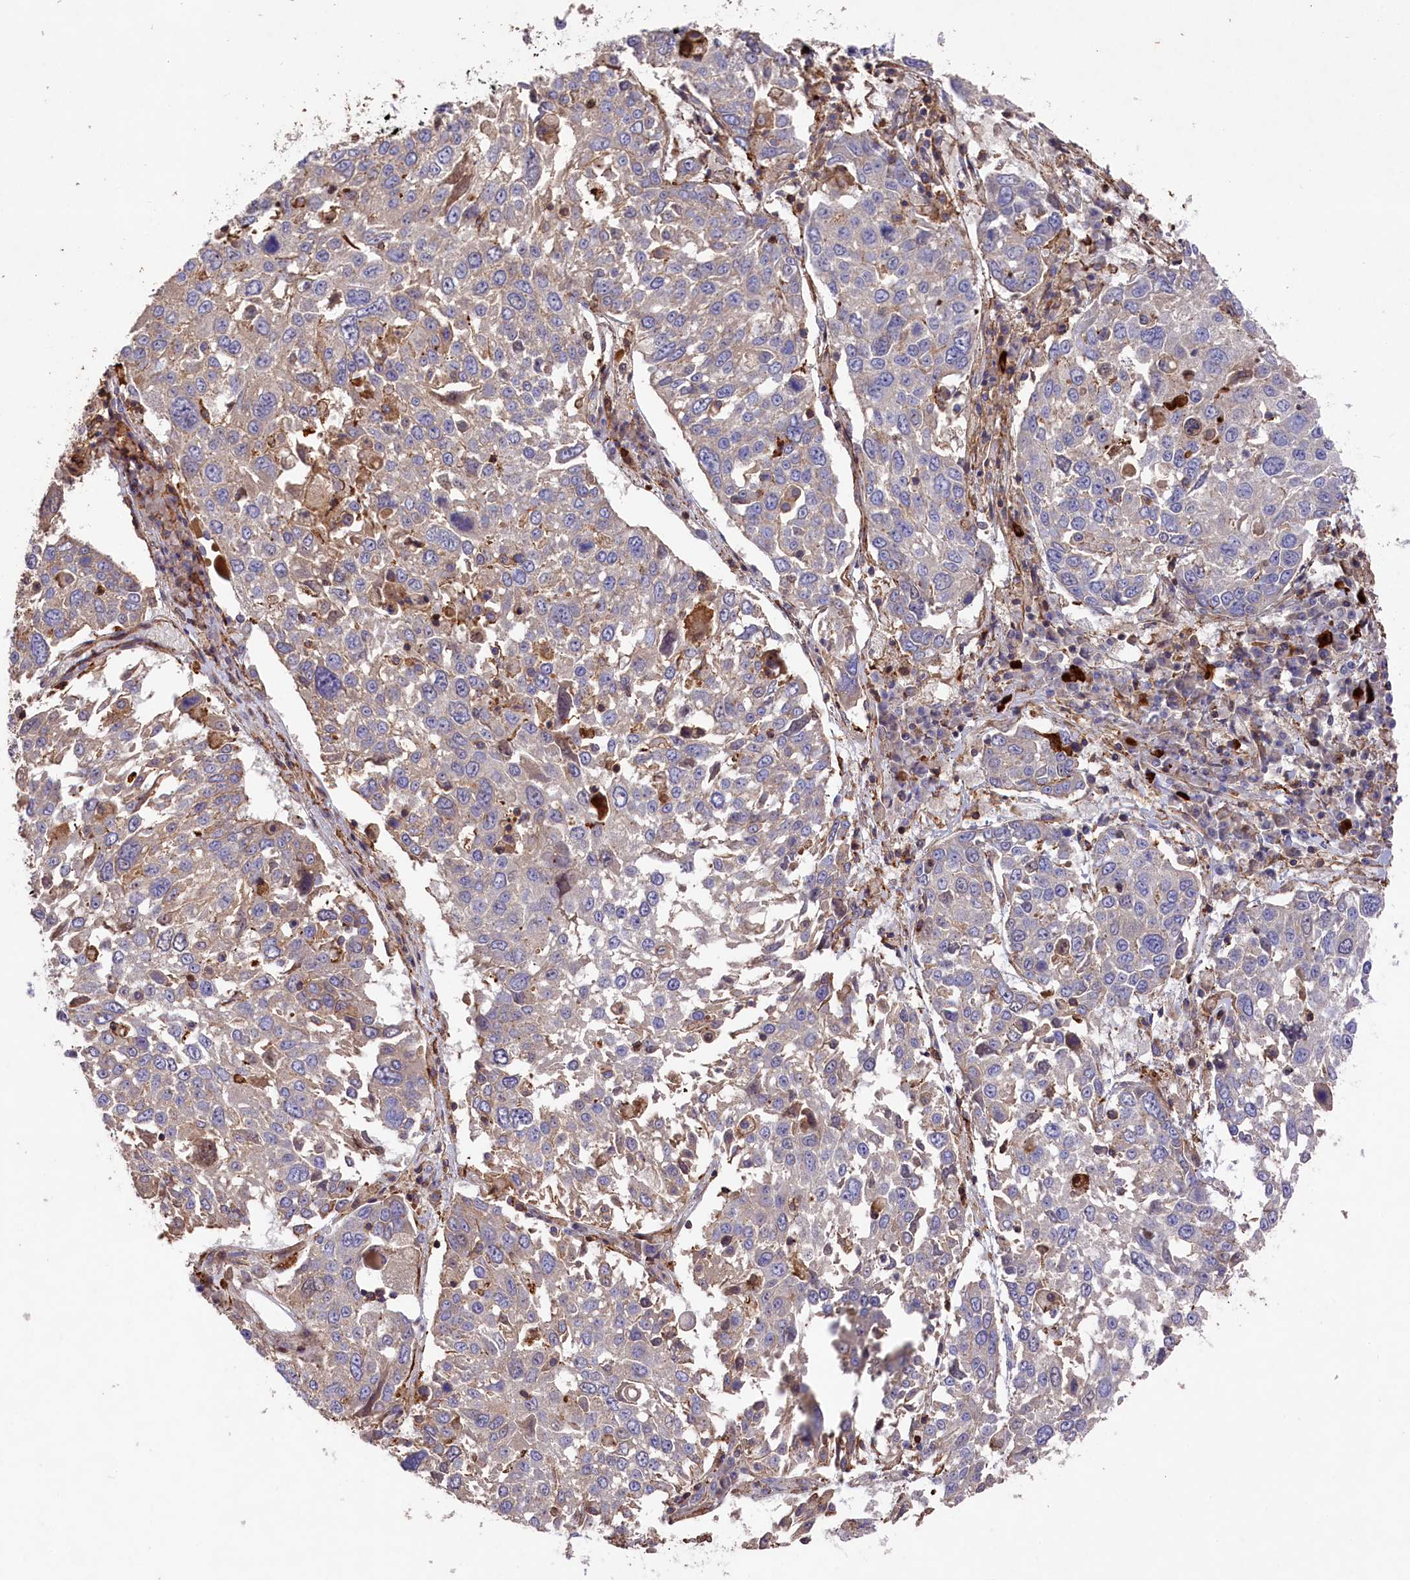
{"staining": {"intensity": "weak", "quantity": "25%-75%", "location": "cytoplasmic/membranous"}, "tissue": "lung cancer", "cell_type": "Tumor cells", "image_type": "cancer", "snomed": [{"axis": "morphology", "description": "Squamous cell carcinoma, NOS"}, {"axis": "topography", "description": "Lung"}], "caption": "Weak cytoplasmic/membranous staining is identified in approximately 25%-75% of tumor cells in lung squamous cell carcinoma.", "gene": "RAPSN", "patient": {"sex": "male", "age": 65}}